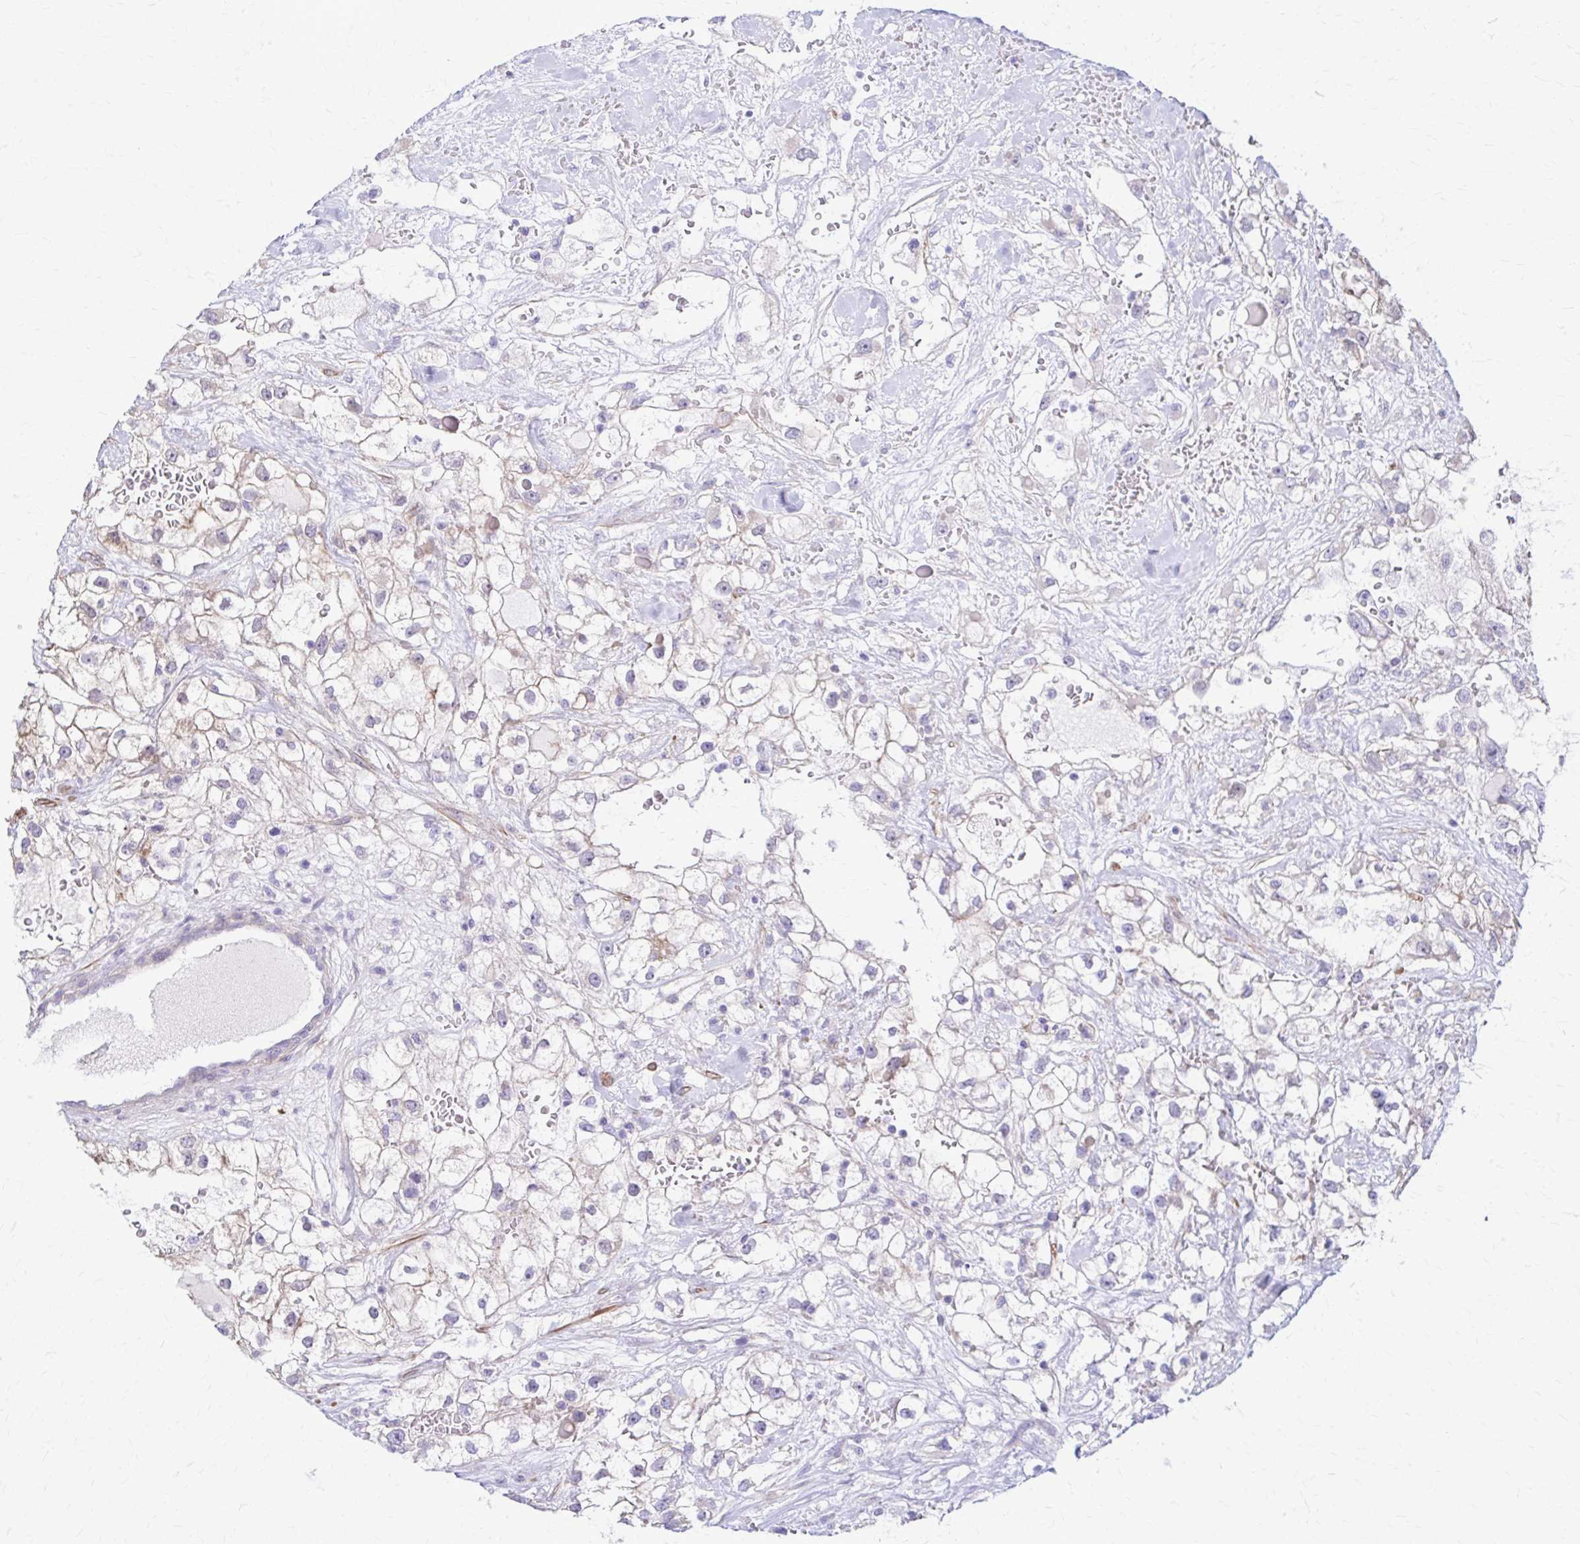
{"staining": {"intensity": "weak", "quantity": "25%-75%", "location": "cytoplasmic/membranous"}, "tissue": "renal cancer", "cell_type": "Tumor cells", "image_type": "cancer", "snomed": [{"axis": "morphology", "description": "Adenocarcinoma, NOS"}, {"axis": "topography", "description": "Kidney"}], "caption": "Weak cytoplasmic/membranous positivity for a protein is present in approximately 25%-75% of tumor cells of adenocarcinoma (renal) using immunohistochemistry (IHC).", "gene": "DSP", "patient": {"sex": "male", "age": 59}}